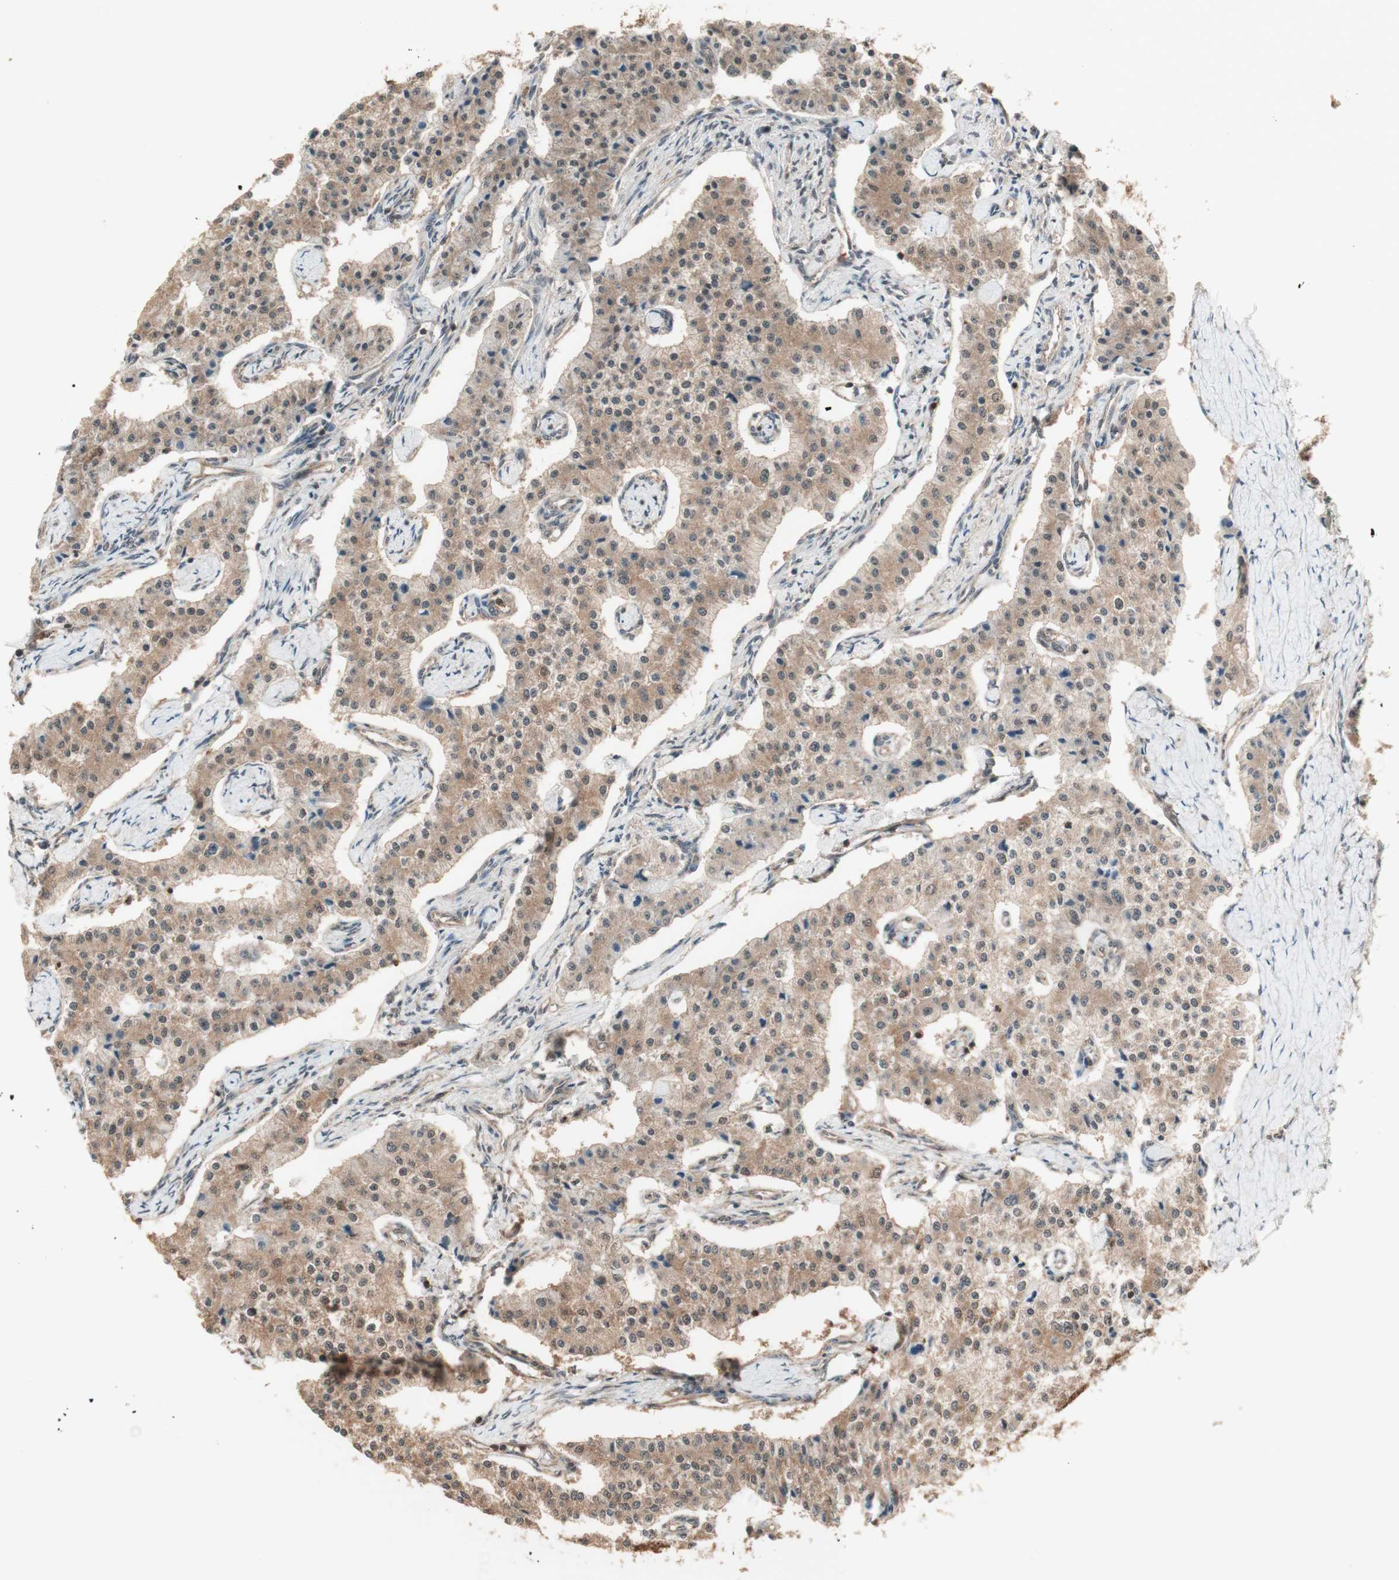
{"staining": {"intensity": "moderate", "quantity": "25%-75%", "location": "cytoplasmic/membranous"}, "tissue": "carcinoid", "cell_type": "Tumor cells", "image_type": "cancer", "snomed": [{"axis": "morphology", "description": "Carcinoid, malignant, NOS"}, {"axis": "topography", "description": "Colon"}], "caption": "Brown immunohistochemical staining in carcinoid shows moderate cytoplasmic/membranous positivity in approximately 25%-75% of tumor cells. The staining was performed using DAB (3,3'-diaminobenzidine), with brown indicating positive protein expression. Nuclei are stained blue with hematoxylin.", "gene": "YWHAB", "patient": {"sex": "female", "age": 52}}